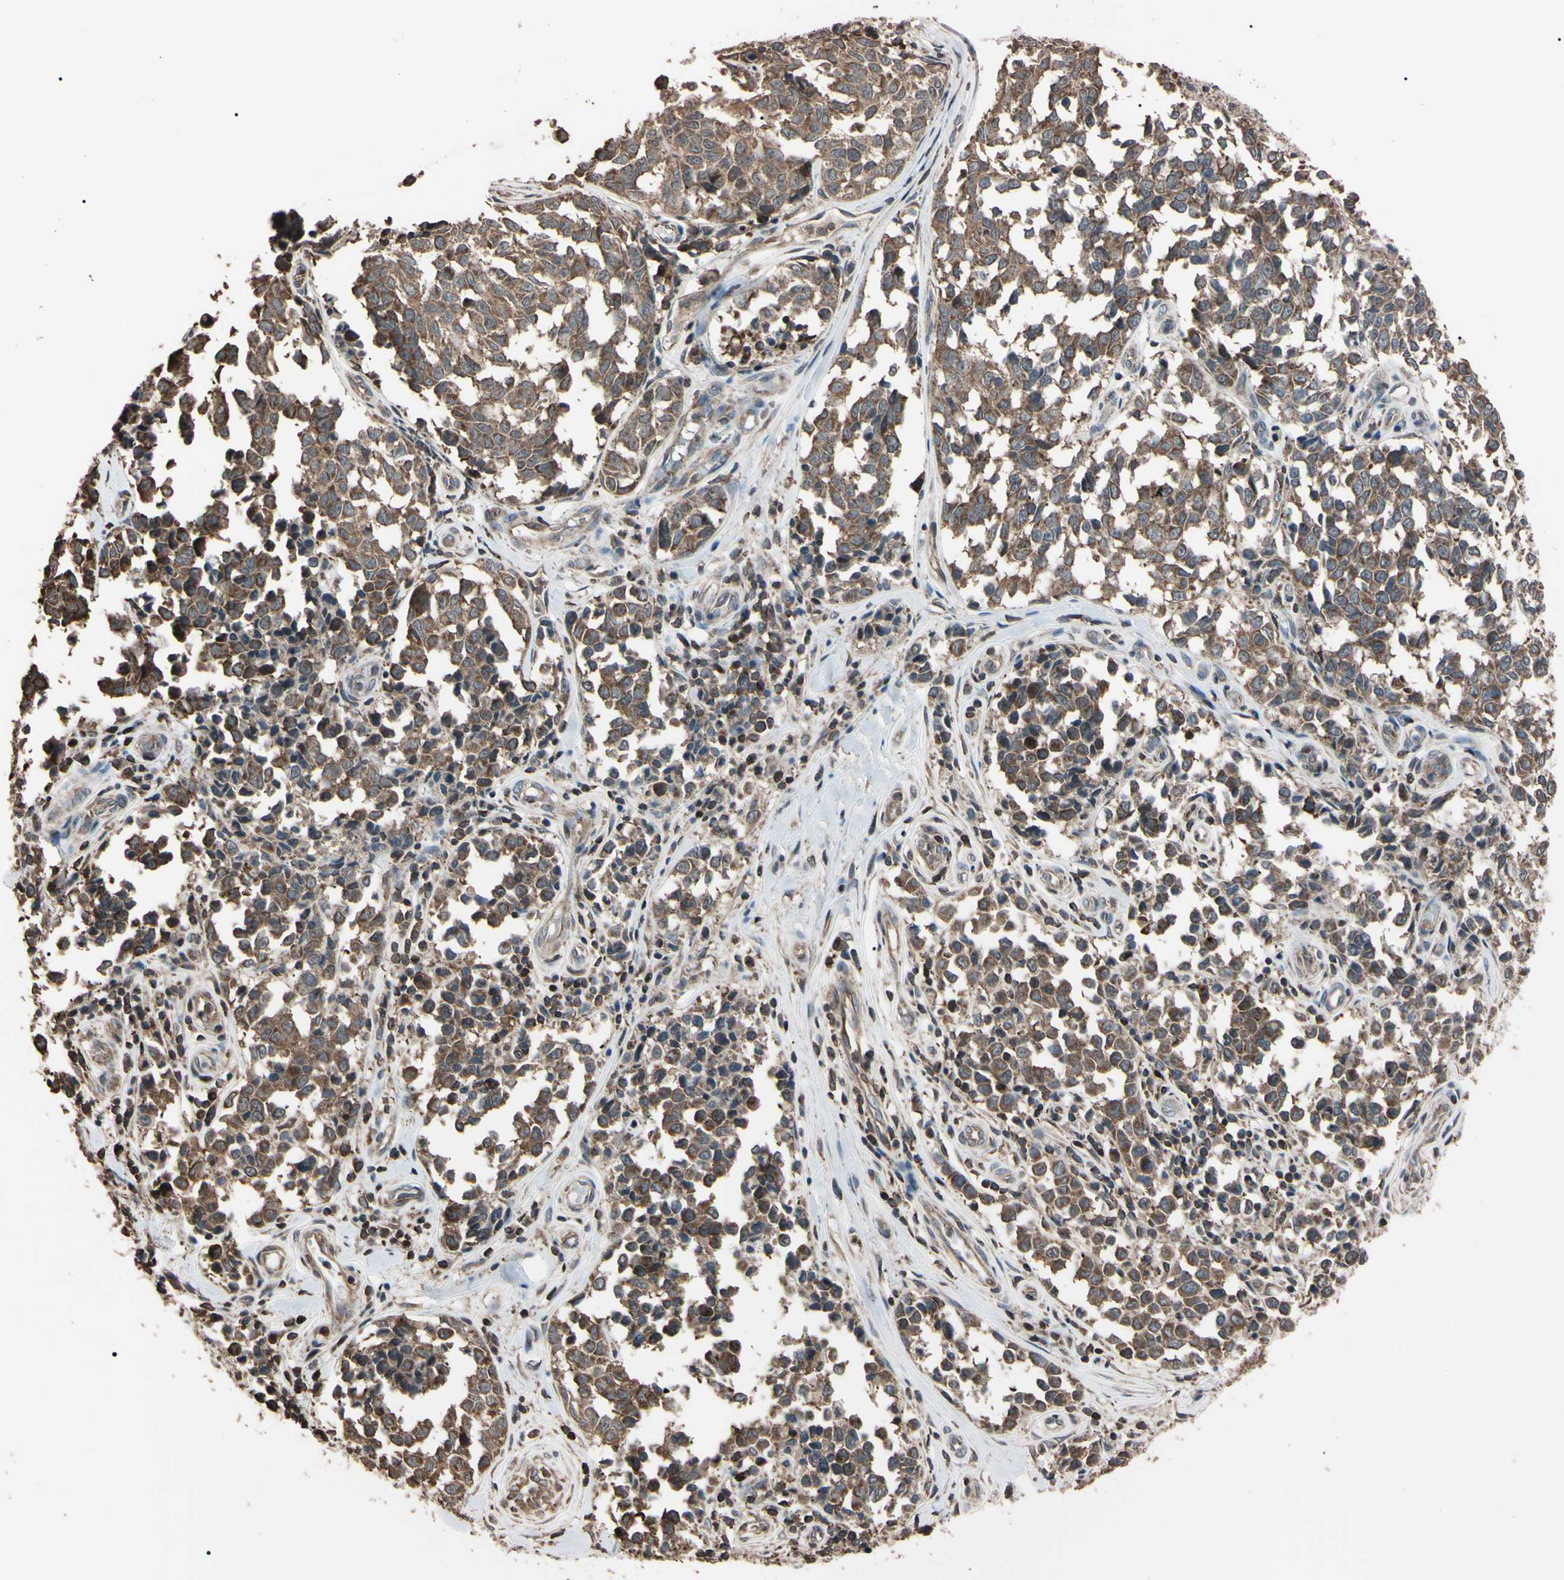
{"staining": {"intensity": "moderate", "quantity": "<25%", "location": "cytoplasmic/membranous"}, "tissue": "melanoma", "cell_type": "Tumor cells", "image_type": "cancer", "snomed": [{"axis": "morphology", "description": "Malignant melanoma, NOS"}, {"axis": "topography", "description": "Skin"}], "caption": "Immunohistochemistry photomicrograph of neoplastic tissue: malignant melanoma stained using IHC displays low levels of moderate protein expression localized specifically in the cytoplasmic/membranous of tumor cells, appearing as a cytoplasmic/membranous brown color.", "gene": "TNFRSF1A", "patient": {"sex": "female", "age": 64}}